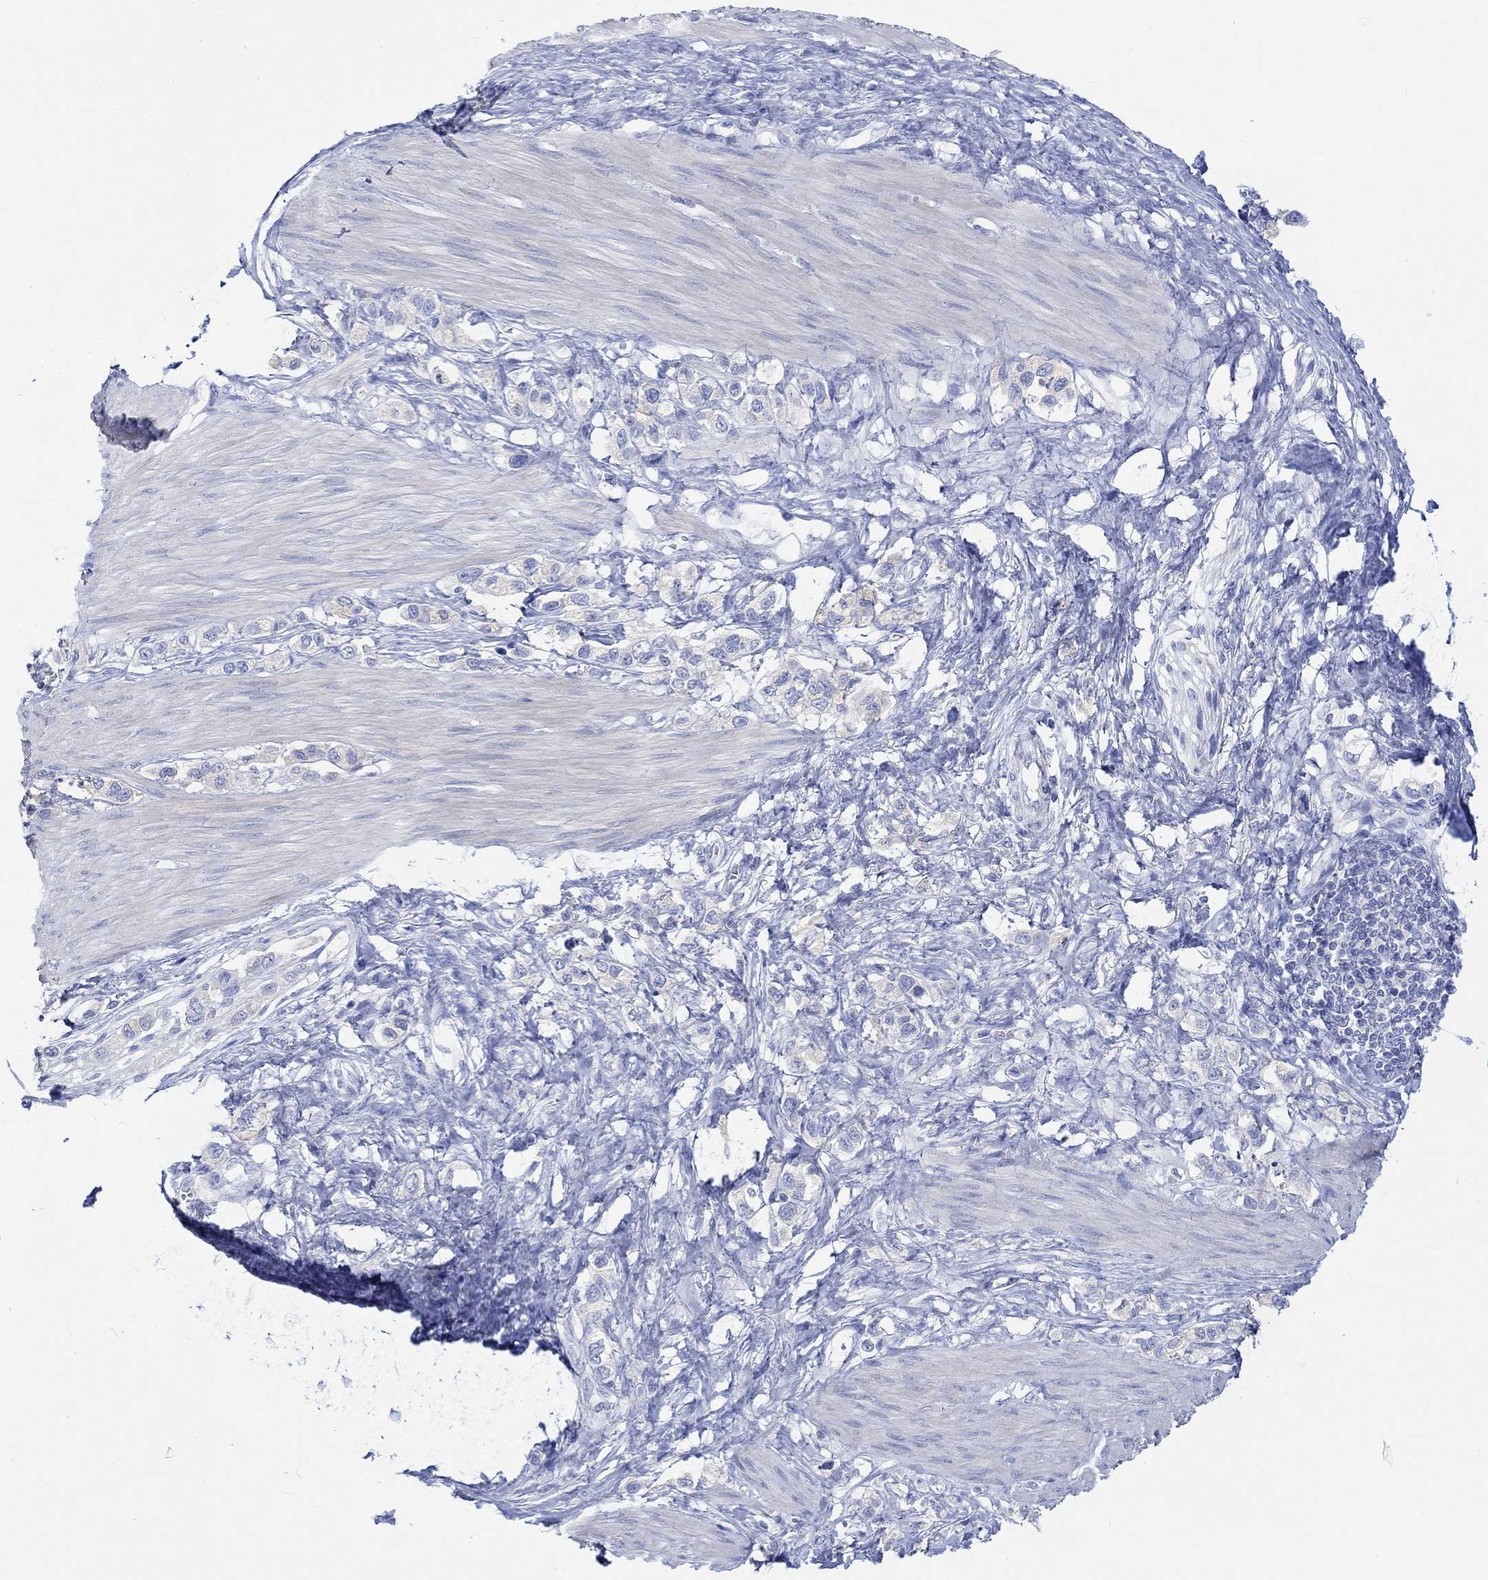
{"staining": {"intensity": "negative", "quantity": "none", "location": "none"}, "tissue": "stomach cancer", "cell_type": "Tumor cells", "image_type": "cancer", "snomed": [{"axis": "morphology", "description": "Normal tissue, NOS"}, {"axis": "morphology", "description": "Adenocarcinoma, NOS"}, {"axis": "morphology", "description": "Adenocarcinoma, High grade"}, {"axis": "topography", "description": "Stomach, upper"}, {"axis": "topography", "description": "Stomach"}], "caption": "High magnification brightfield microscopy of stomach adenocarcinoma (high-grade) stained with DAB (3,3'-diaminobenzidine) (brown) and counterstained with hematoxylin (blue): tumor cells show no significant expression.", "gene": "REEP6", "patient": {"sex": "female", "age": 65}}